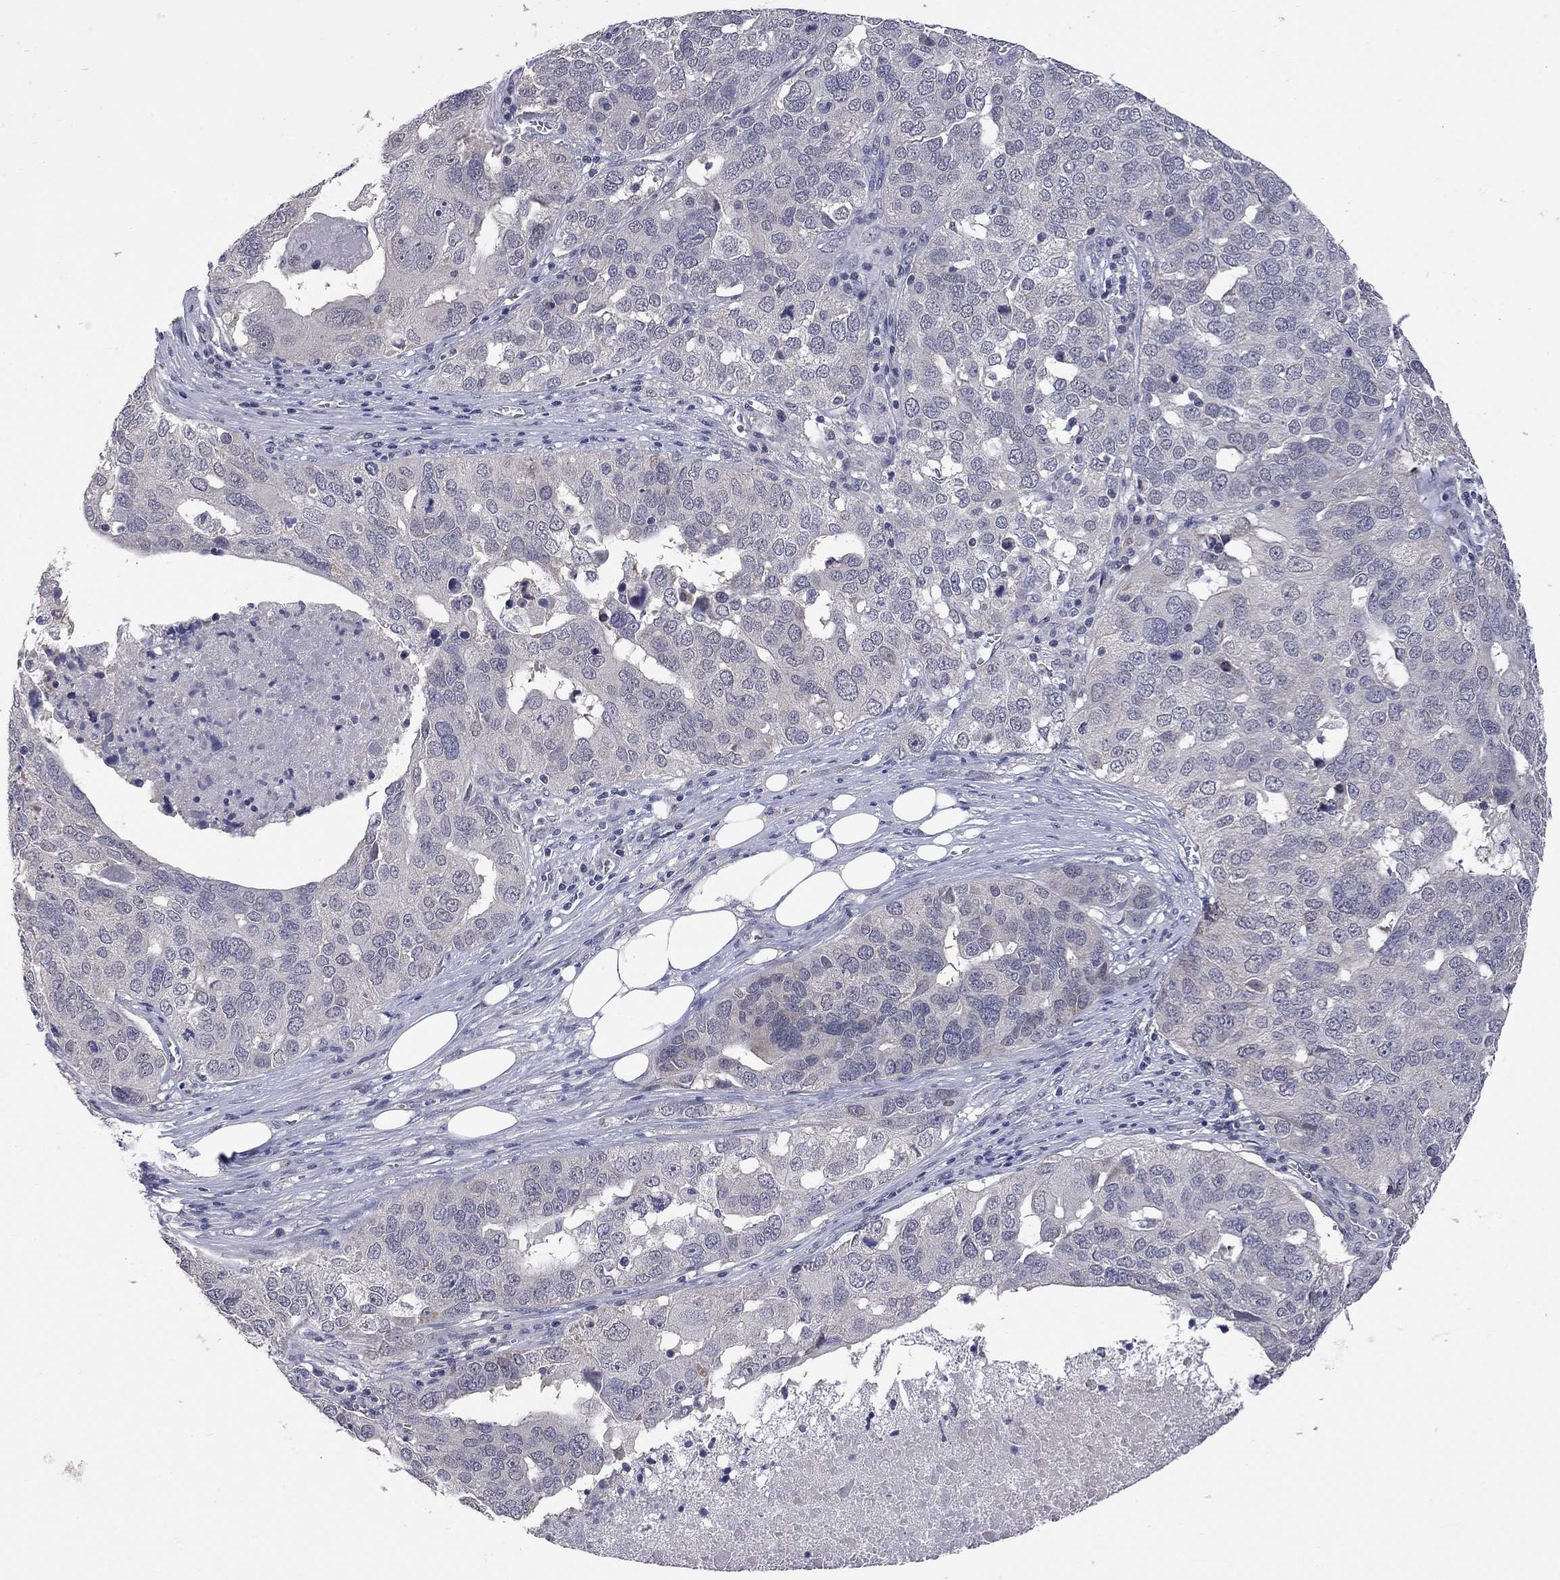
{"staining": {"intensity": "negative", "quantity": "none", "location": "none"}, "tissue": "ovarian cancer", "cell_type": "Tumor cells", "image_type": "cancer", "snomed": [{"axis": "morphology", "description": "Carcinoma, endometroid"}, {"axis": "topography", "description": "Soft tissue"}, {"axis": "topography", "description": "Ovary"}], "caption": "Protein analysis of endometroid carcinoma (ovarian) shows no significant positivity in tumor cells. Brightfield microscopy of immunohistochemistry stained with DAB (3,3'-diaminobenzidine) (brown) and hematoxylin (blue), captured at high magnification.", "gene": "FABP12", "patient": {"sex": "female", "age": 52}}